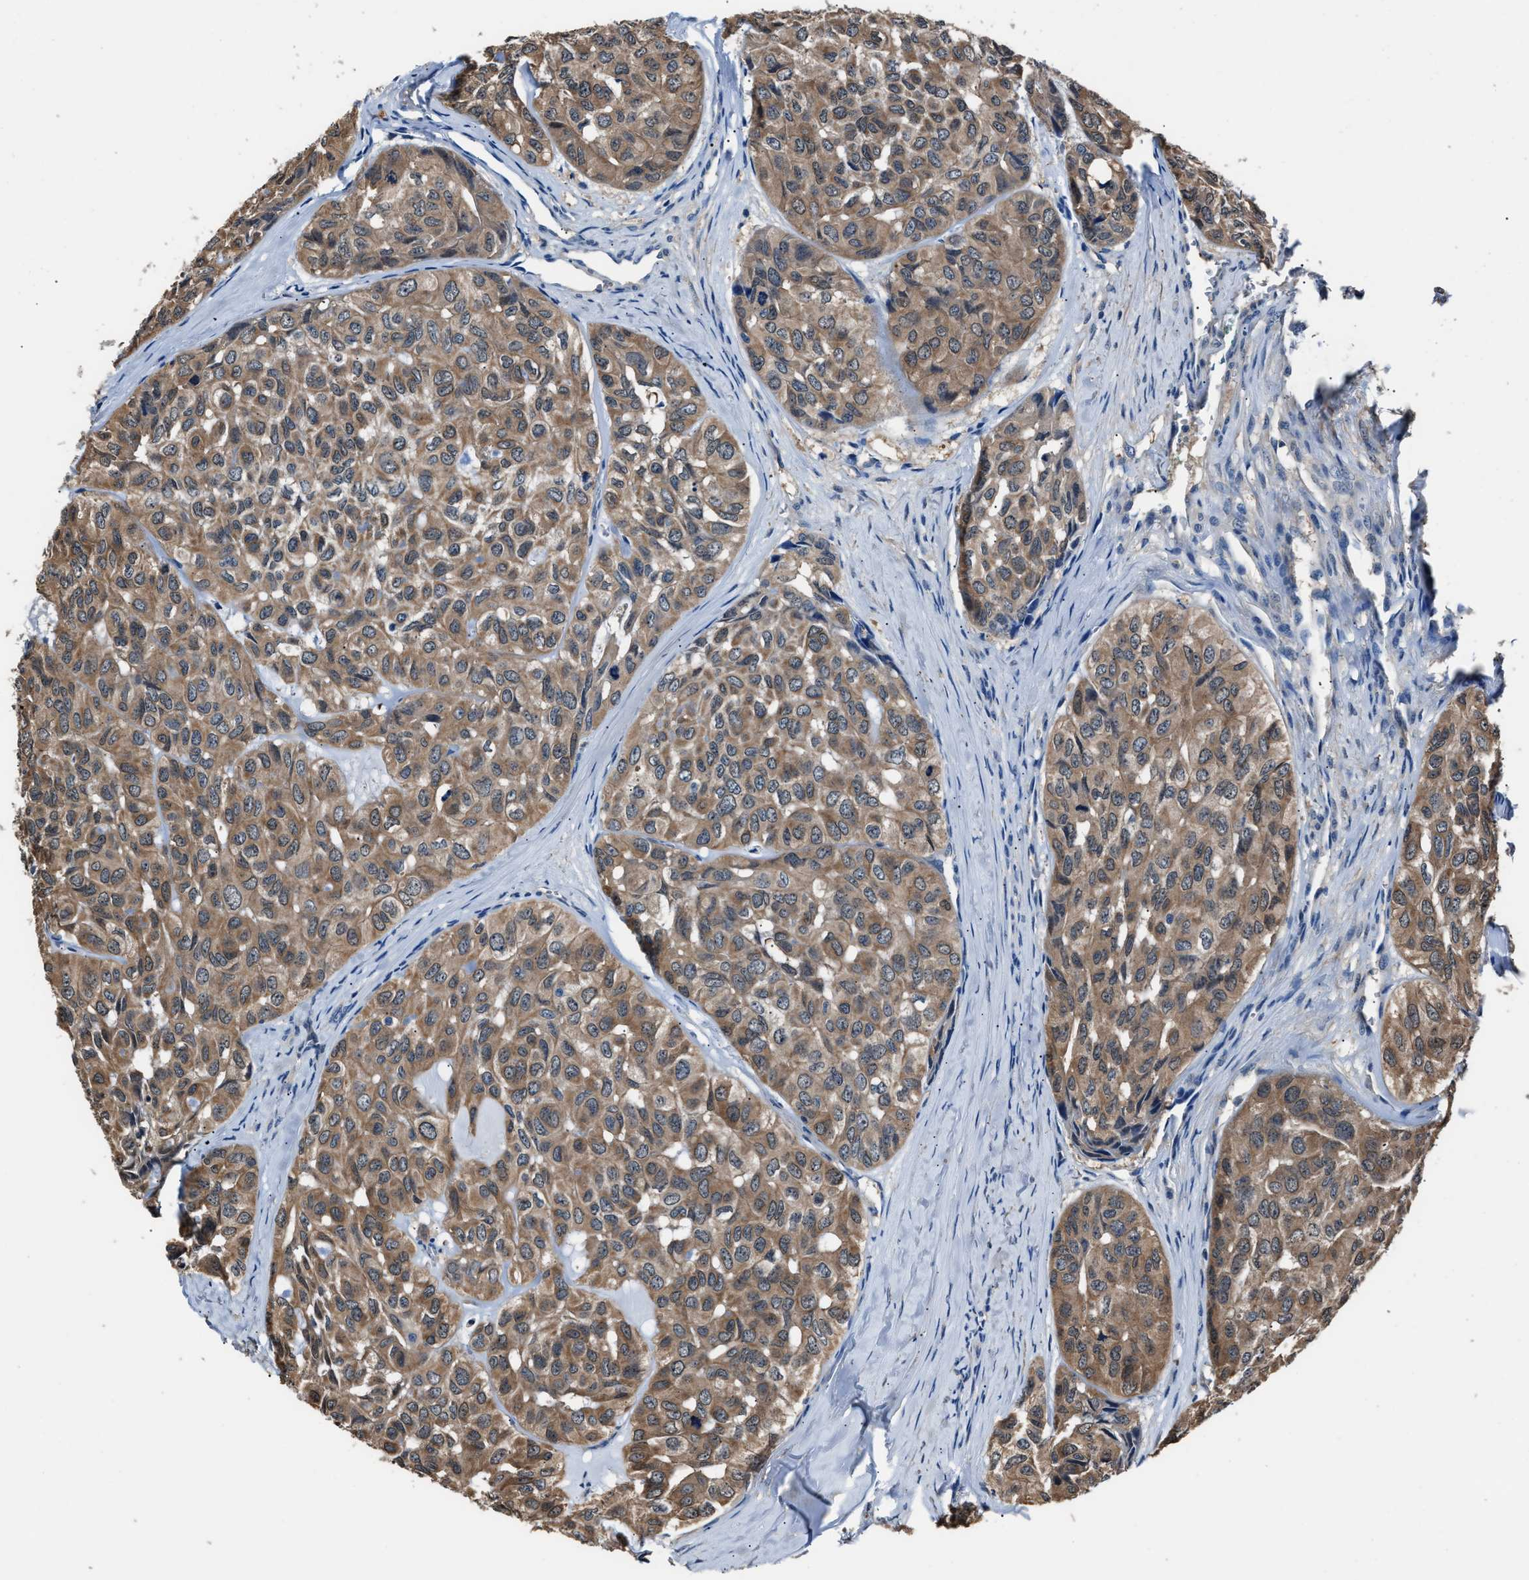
{"staining": {"intensity": "moderate", "quantity": ">75%", "location": "cytoplasmic/membranous"}, "tissue": "head and neck cancer", "cell_type": "Tumor cells", "image_type": "cancer", "snomed": [{"axis": "morphology", "description": "Adenocarcinoma, NOS"}, {"axis": "topography", "description": "Salivary gland, NOS"}, {"axis": "topography", "description": "Head-Neck"}], "caption": "Protein expression analysis of head and neck adenocarcinoma shows moderate cytoplasmic/membranous staining in approximately >75% of tumor cells. The protein of interest is stained brown, and the nuclei are stained in blue (DAB IHC with brightfield microscopy, high magnification).", "gene": "GSTP1", "patient": {"sex": "female", "age": 76}}